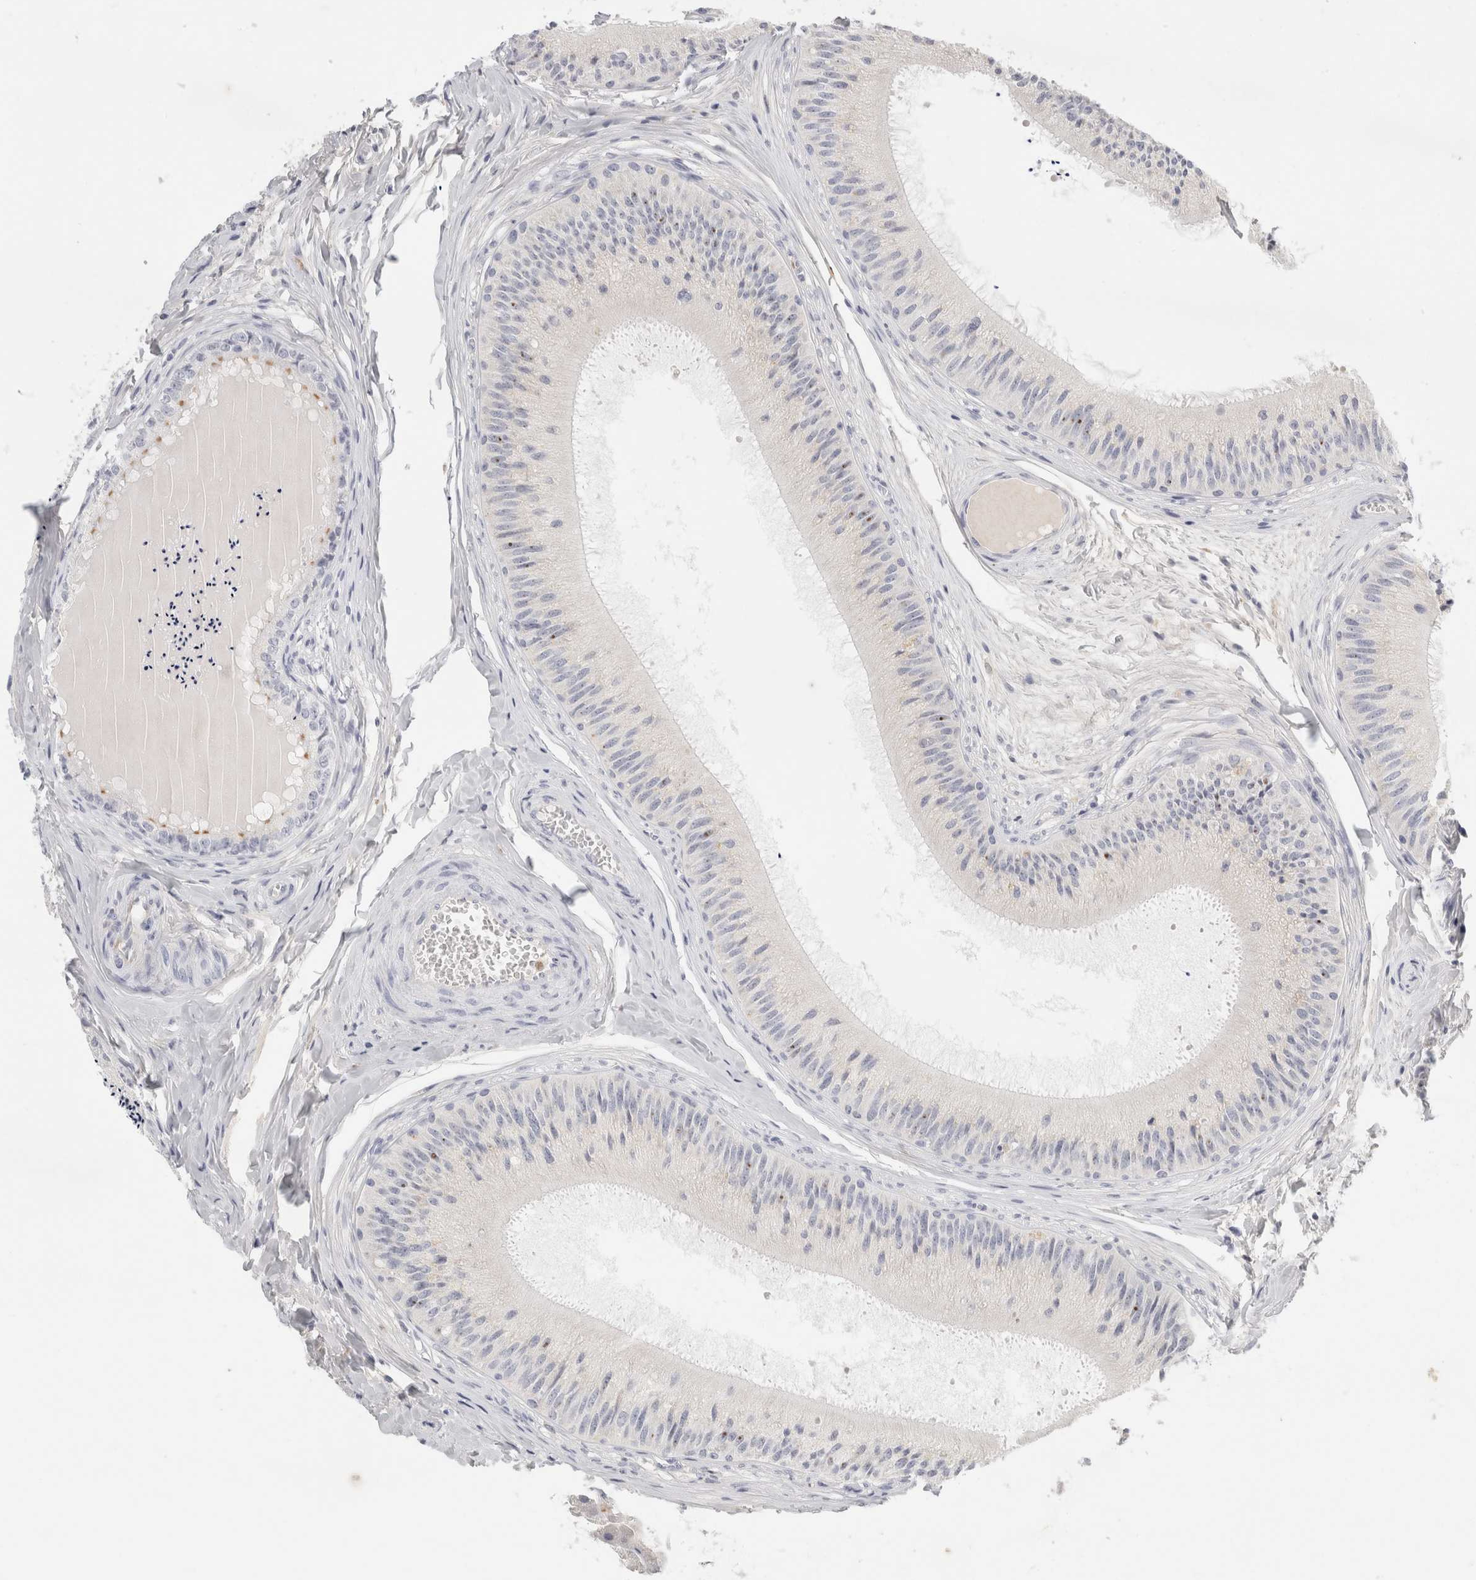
{"staining": {"intensity": "negative", "quantity": "none", "location": "none"}, "tissue": "epididymis", "cell_type": "Glandular cells", "image_type": "normal", "snomed": [{"axis": "morphology", "description": "Normal tissue, NOS"}, {"axis": "topography", "description": "Epididymis"}], "caption": "A high-resolution micrograph shows immunohistochemistry (IHC) staining of benign epididymis, which demonstrates no significant staining in glandular cells.", "gene": "FGL2", "patient": {"sex": "male", "age": 31}}